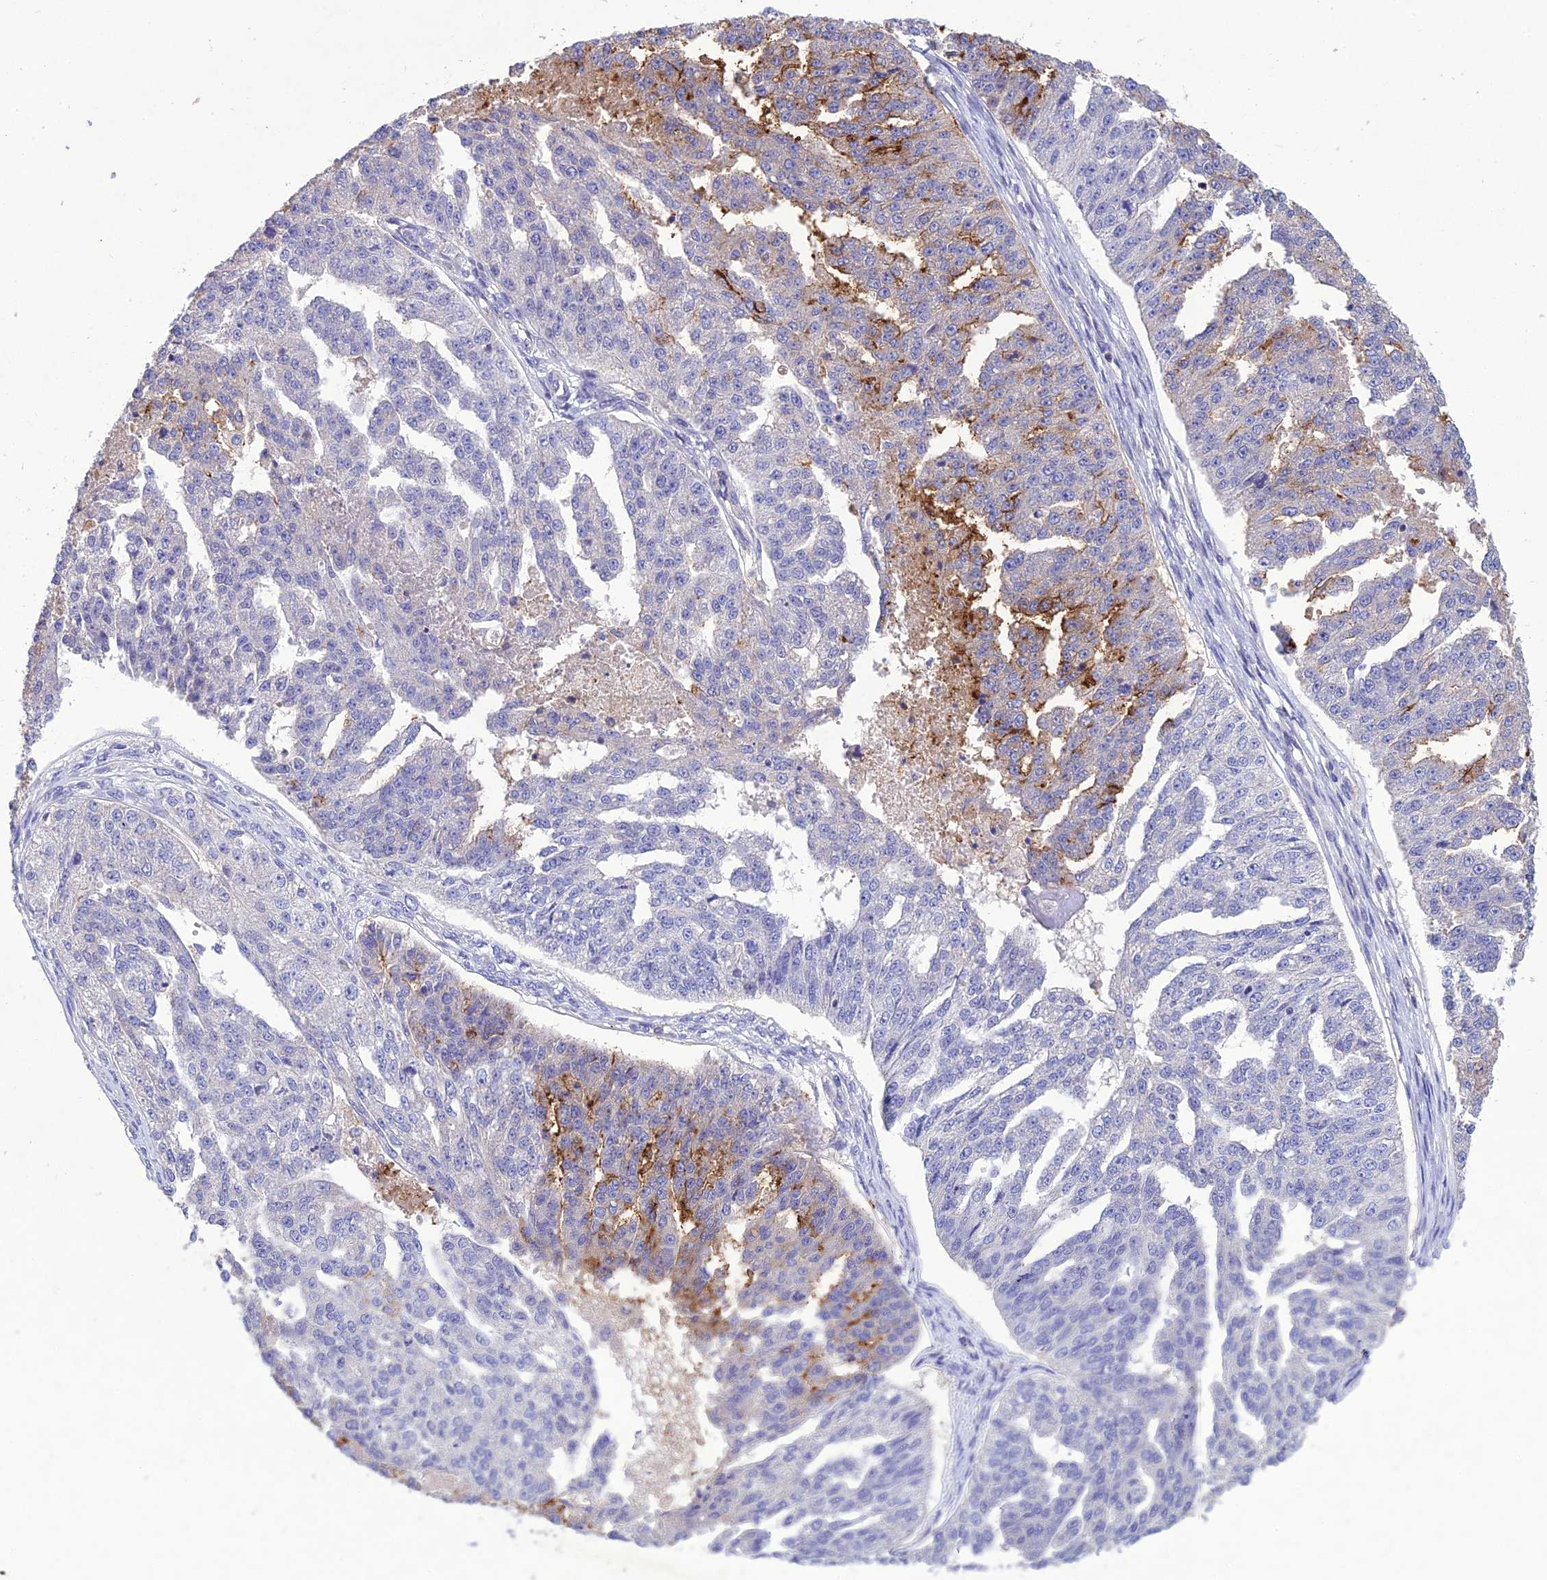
{"staining": {"intensity": "moderate", "quantity": "<25%", "location": "cytoplasmic/membranous"}, "tissue": "ovarian cancer", "cell_type": "Tumor cells", "image_type": "cancer", "snomed": [{"axis": "morphology", "description": "Cystadenocarcinoma, serous, NOS"}, {"axis": "topography", "description": "Ovary"}], "caption": "Immunohistochemical staining of ovarian serous cystadenocarcinoma shows low levels of moderate cytoplasmic/membranous positivity in about <25% of tumor cells.", "gene": "SNX24", "patient": {"sex": "female", "age": 58}}